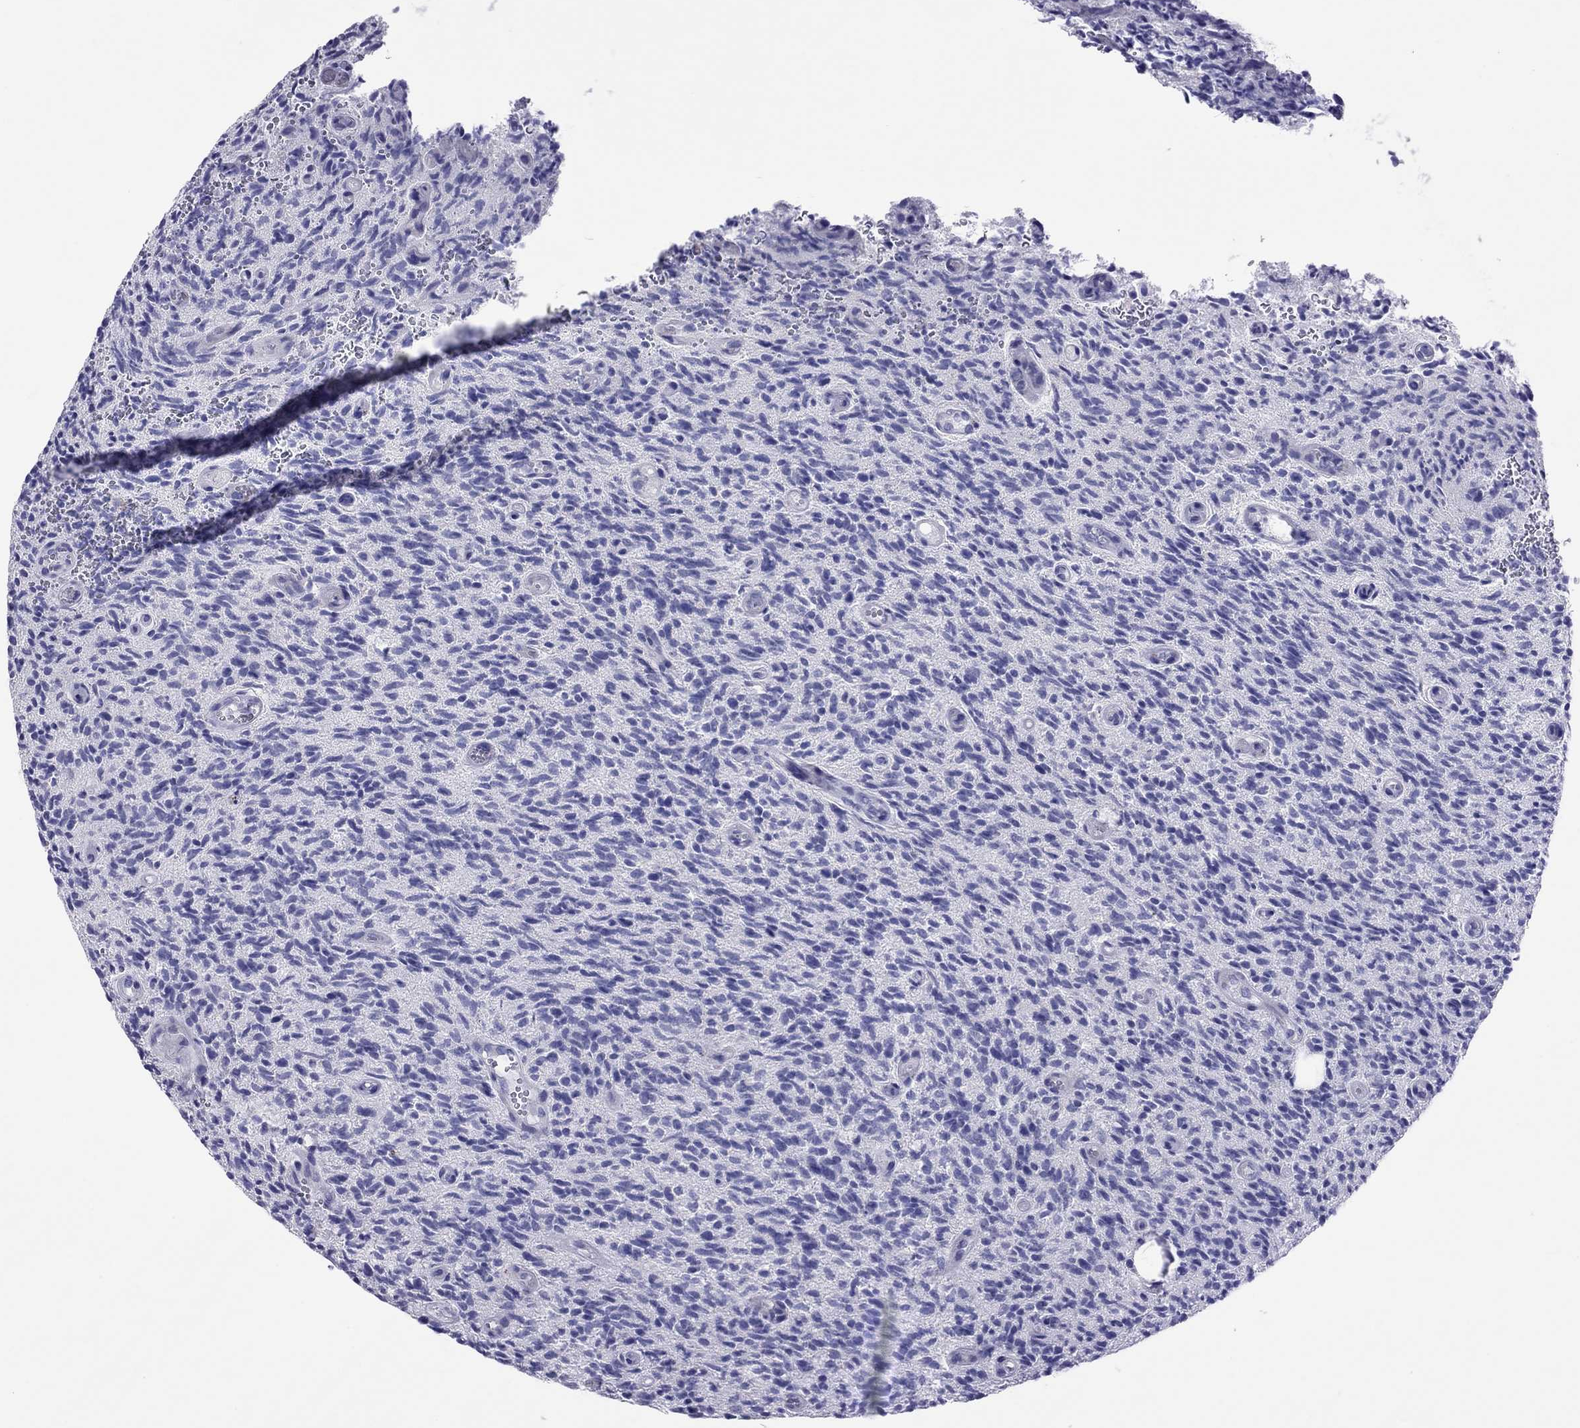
{"staining": {"intensity": "negative", "quantity": "none", "location": "none"}, "tissue": "glioma", "cell_type": "Tumor cells", "image_type": "cancer", "snomed": [{"axis": "morphology", "description": "Glioma, malignant, High grade"}, {"axis": "topography", "description": "Brain"}], "caption": "Tumor cells show no significant positivity in glioma.", "gene": "COL9A1", "patient": {"sex": "male", "age": 64}}